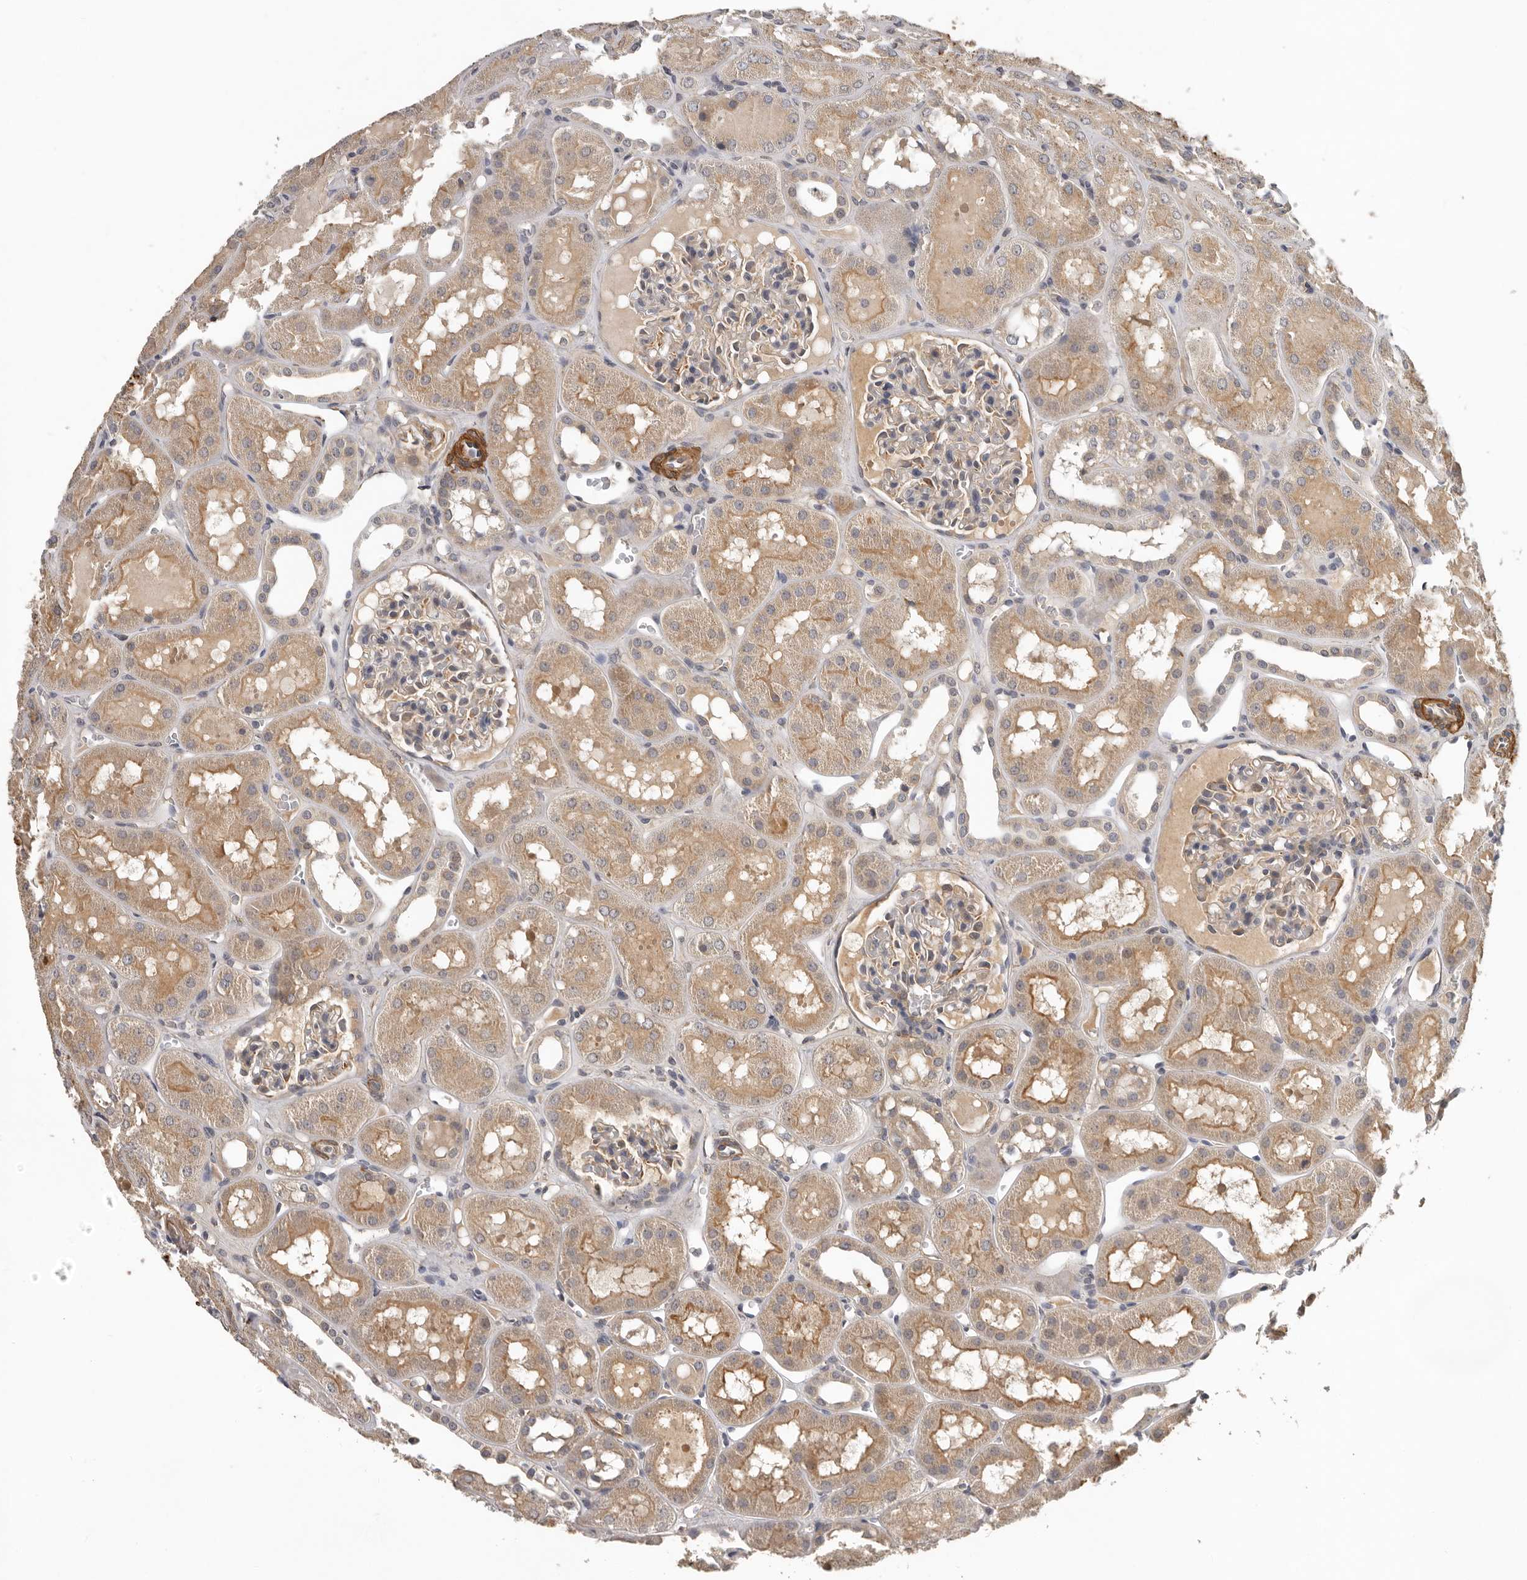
{"staining": {"intensity": "weak", "quantity": "<25%", "location": "cytoplasmic/membranous"}, "tissue": "kidney", "cell_type": "Cells in glomeruli", "image_type": "normal", "snomed": [{"axis": "morphology", "description": "Normal tissue, NOS"}, {"axis": "topography", "description": "Kidney"}, {"axis": "topography", "description": "Urinary bladder"}], "caption": "An image of human kidney is negative for staining in cells in glomeruli. Brightfield microscopy of immunohistochemistry (IHC) stained with DAB (brown) and hematoxylin (blue), captured at high magnification.", "gene": "RNF157", "patient": {"sex": "male", "age": 16}}